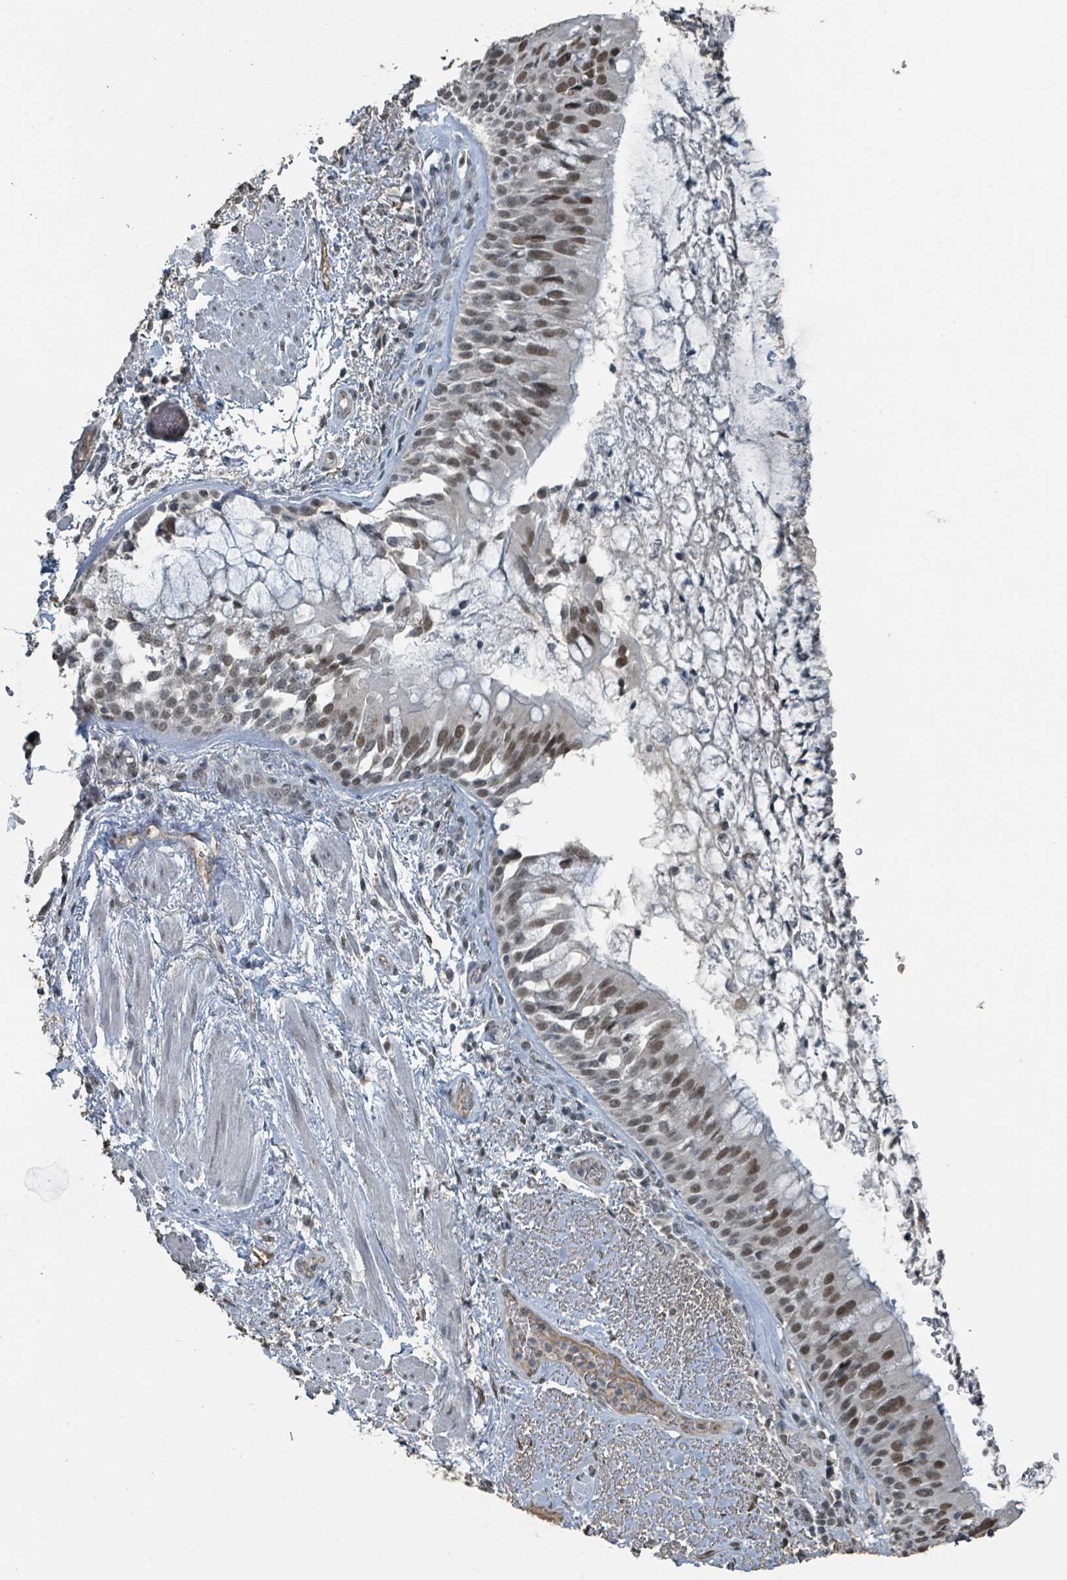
{"staining": {"intensity": "moderate", "quantity": ">75%", "location": "nuclear"}, "tissue": "bronchus", "cell_type": "Respiratory epithelial cells", "image_type": "normal", "snomed": [{"axis": "morphology", "description": "Normal tissue, NOS"}, {"axis": "topography", "description": "Cartilage tissue"}, {"axis": "topography", "description": "Bronchus"}], "caption": "Moderate nuclear staining is present in approximately >75% of respiratory epithelial cells in normal bronchus. (Brightfield microscopy of DAB IHC at high magnification).", "gene": "PHIP", "patient": {"sex": "male", "age": 63}}